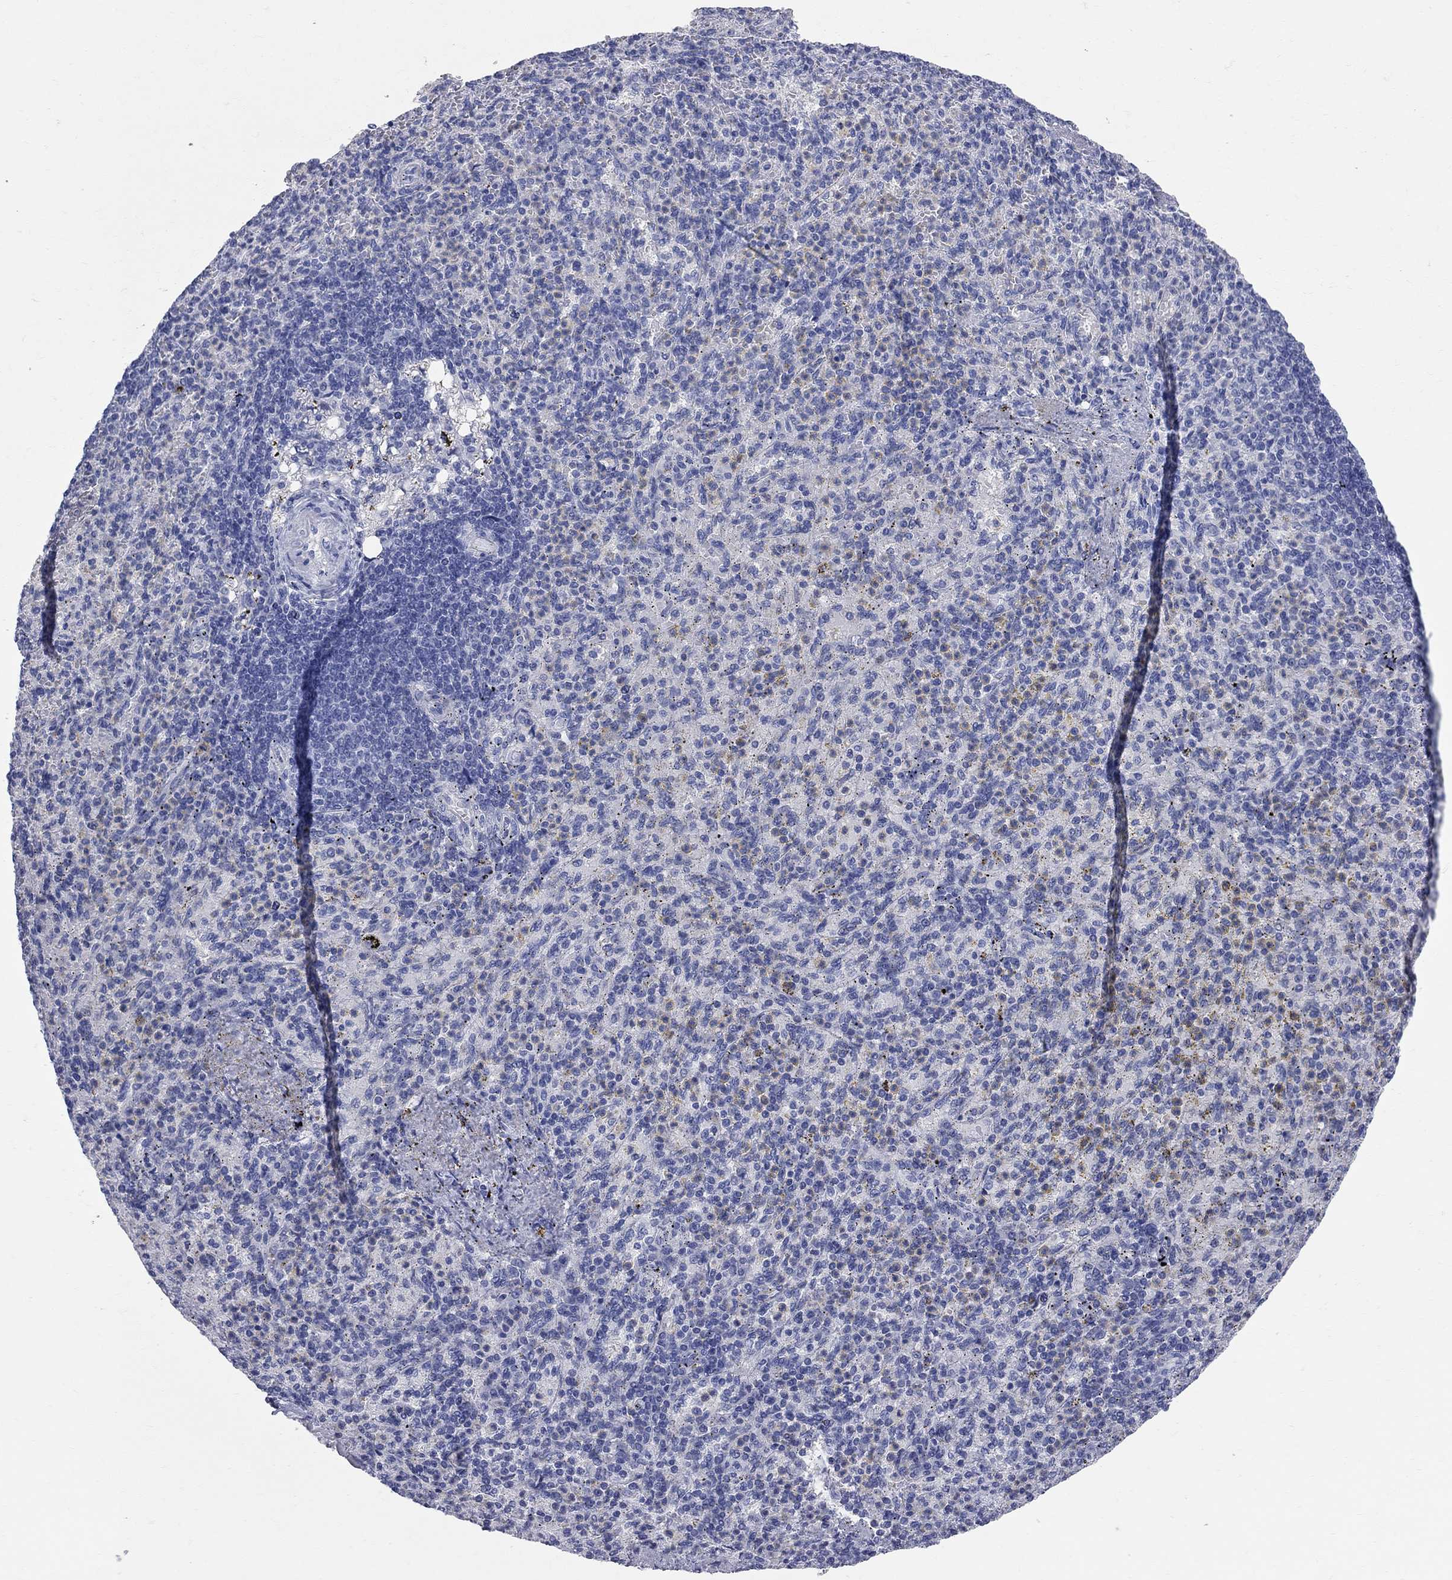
{"staining": {"intensity": "weak", "quantity": "<25%", "location": "cytoplasmic/membranous"}, "tissue": "spleen", "cell_type": "Cells in red pulp", "image_type": "normal", "snomed": [{"axis": "morphology", "description": "Normal tissue, NOS"}, {"axis": "topography", "description": "Spleen"}], "caption": "The histopathology image demonstrates no significant positivity in cells in red pulp of spleen.", "gene": "AOX1", "patient": {"sex": "female", "age": 74}}